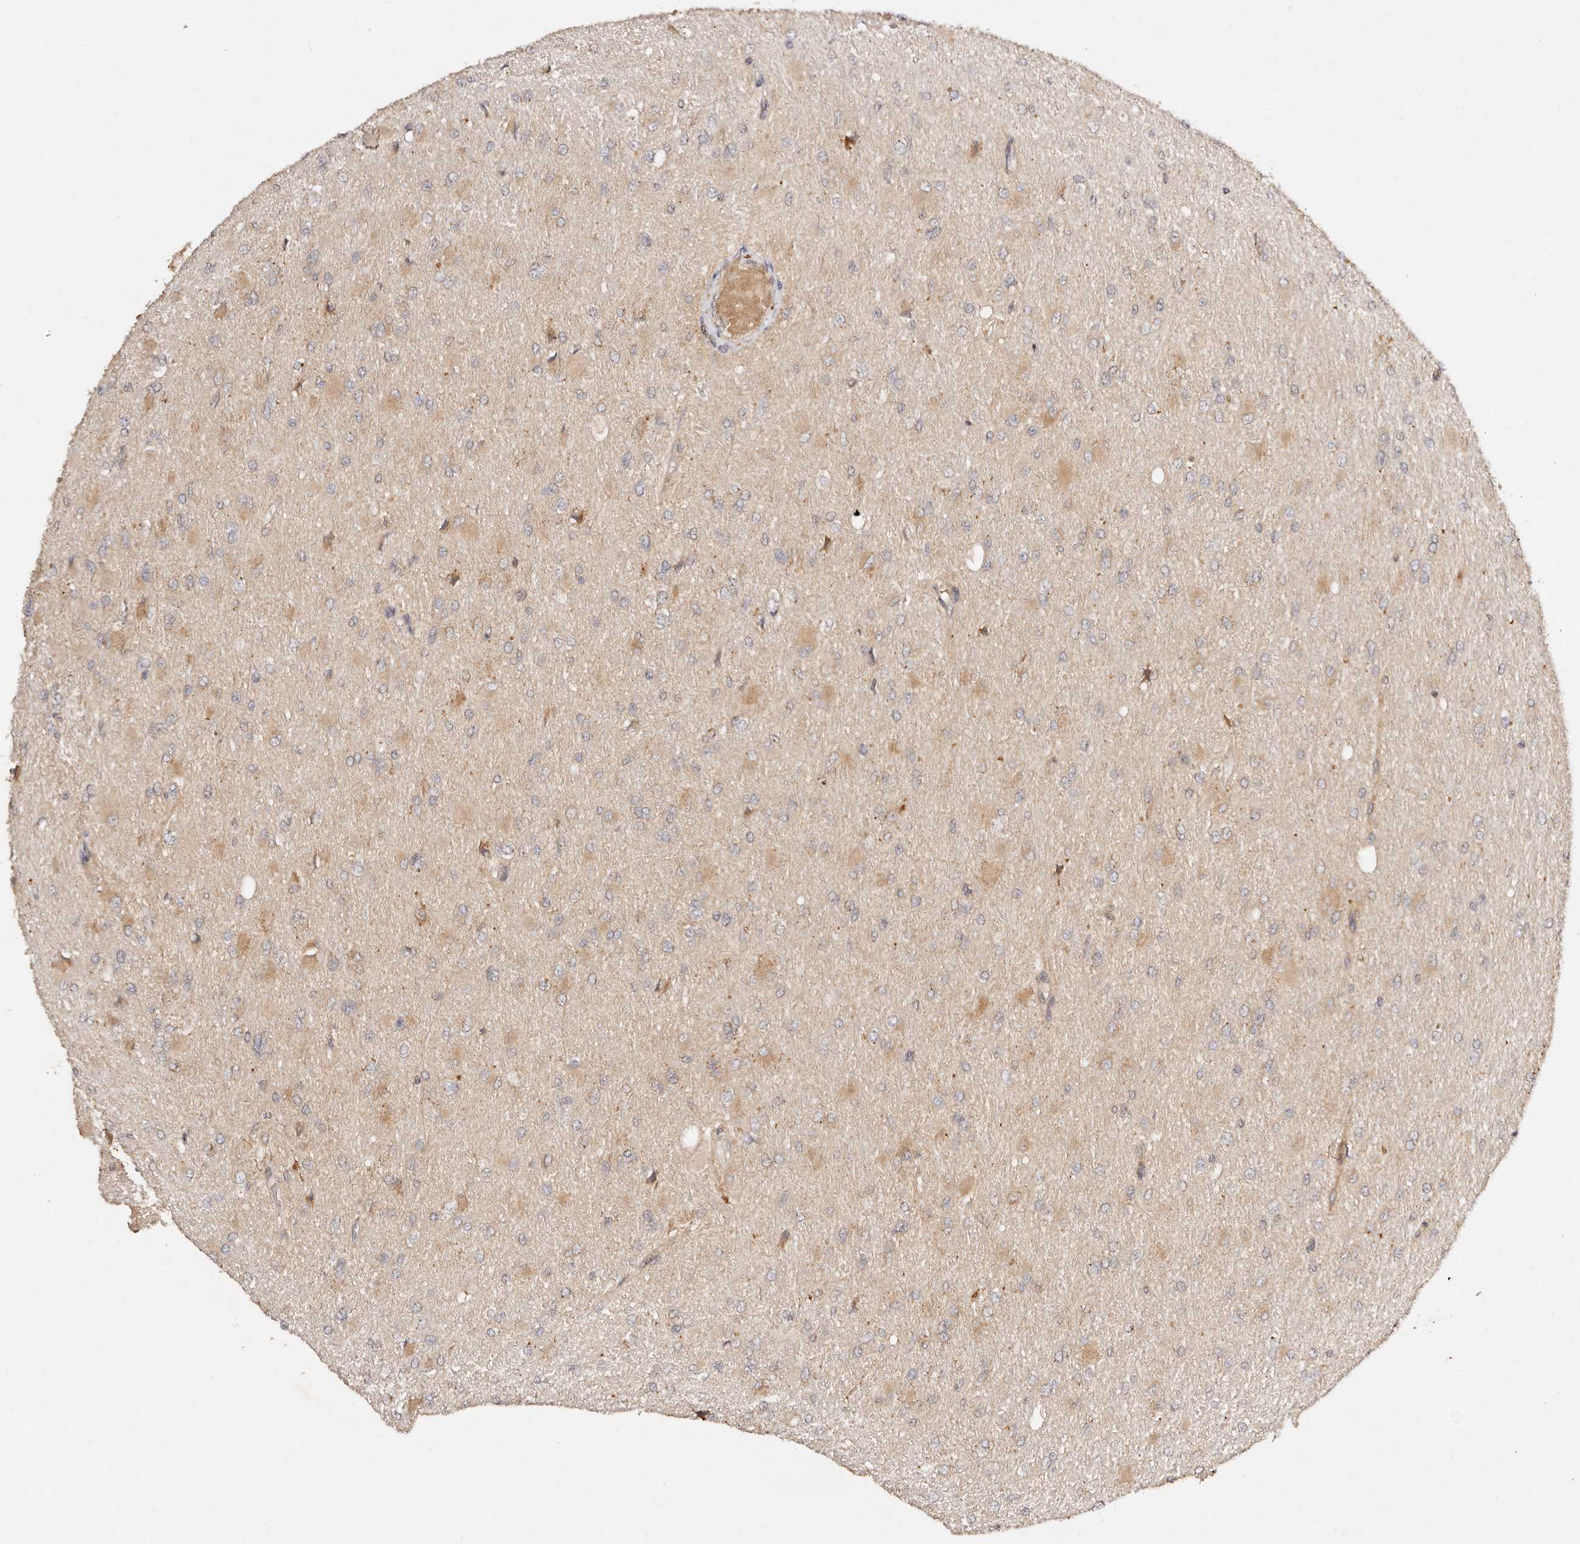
{"staining": {"intensity": "weak", "quantity": ">75%", "location": "cytoplasmic/membranous"}, "tissue": "glioma", "cell_type": "Tumor cells", "image_type": "cancer", "snomed": [{"axis": "morphology", "description": "Glioma, malignant, High grade"}, {"axis": "topography", "description": "Cerebral cortex"}], "caption": "A low amount of weak cytoplasmic/membranous expression is present in about >75% of tumor cells in malignant high-grade glioma tissue.", "gene": "DENND11", "patient": {"sex": "female", "age": 36}}